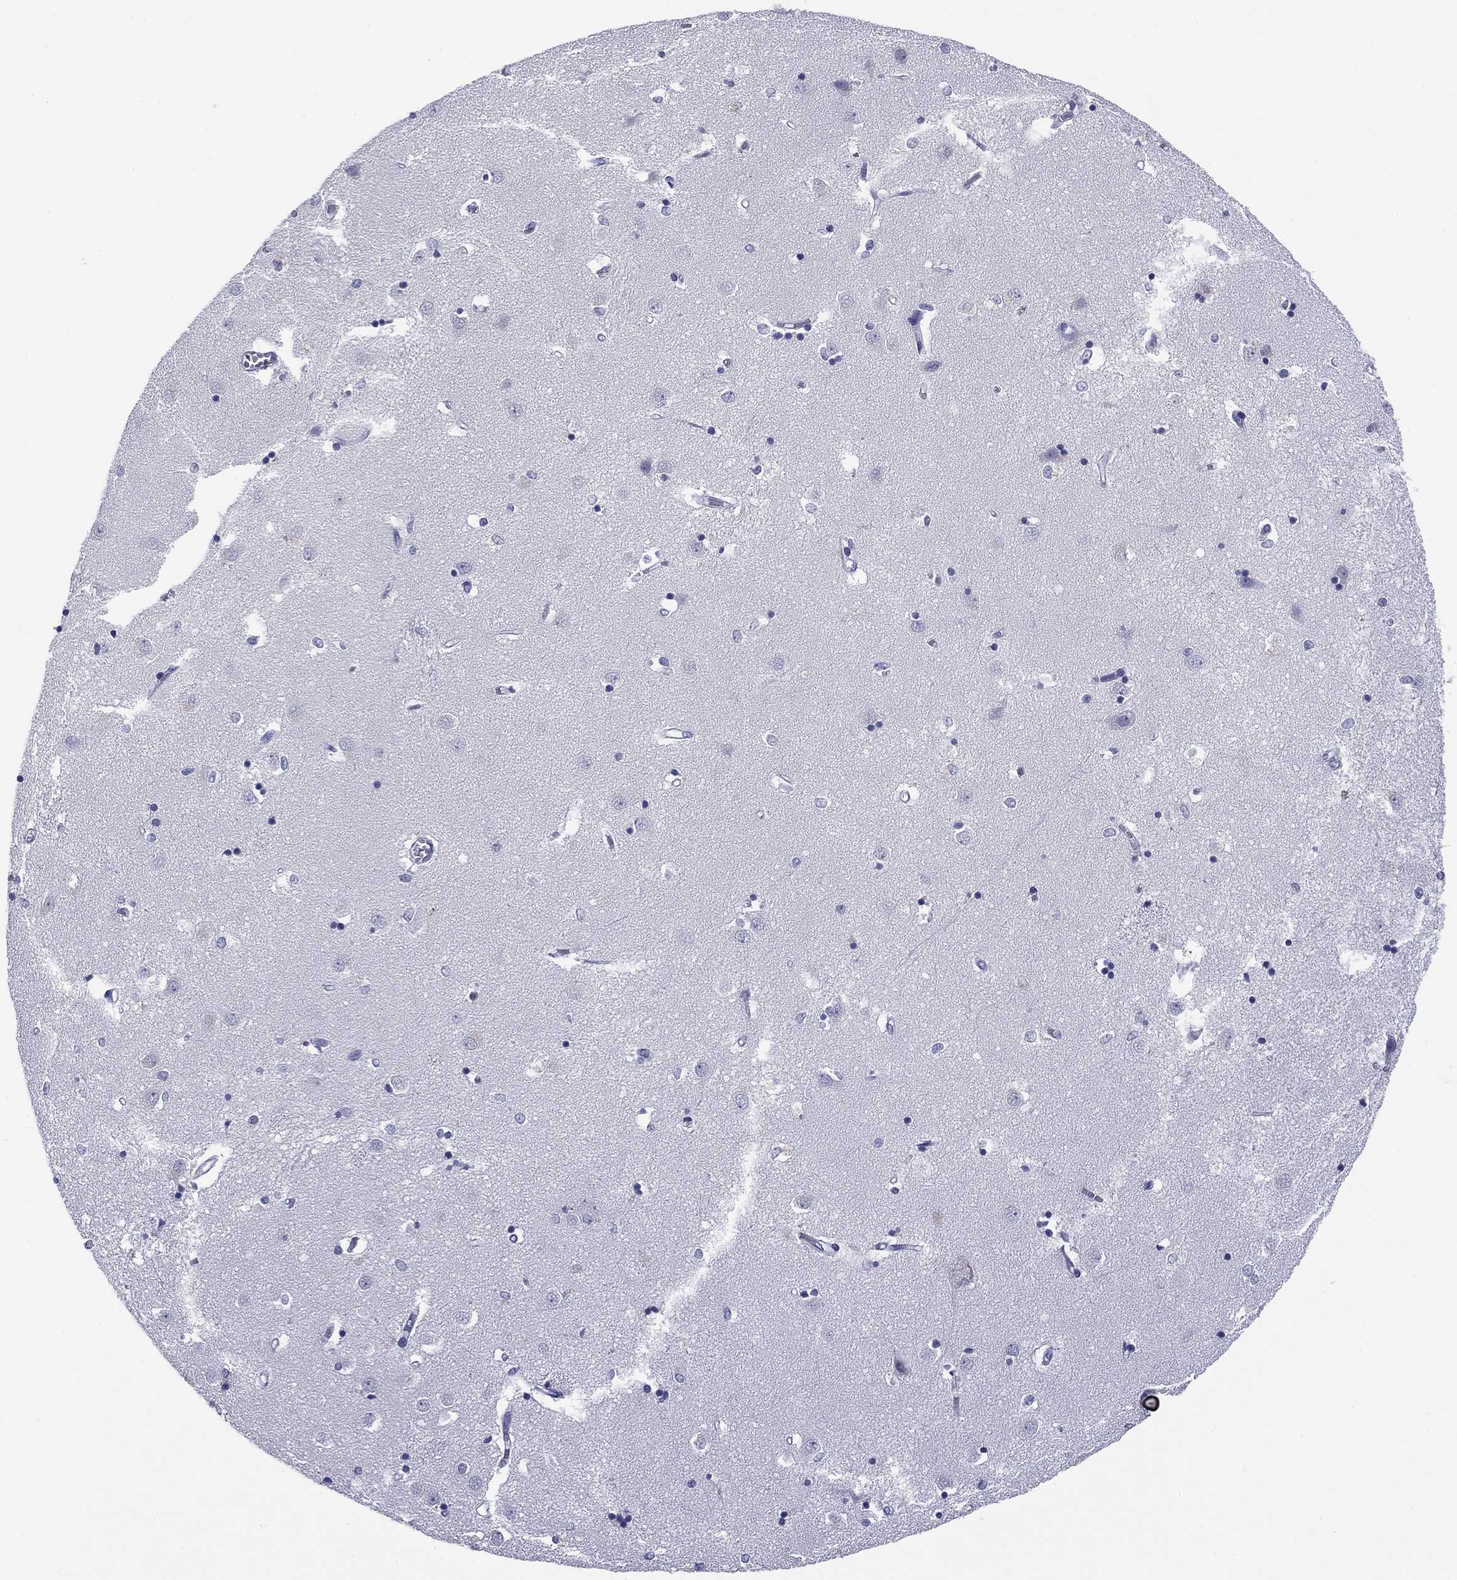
{"staining": {"intensity": "negative", "quantity": "none", "location": "none"}, "tissue": "caudate", "cell_type": "Glial cells", "image_type": "normal", "snomed": [{"axis": "morphology", "description": "Normal tissue, NOS"}, {"axis": "topography", "description": "Lateral ventricle wall"}], "caption": "The immunohistochemistry (IHC) micrograph has no significant positivity in glial cells of caudate. (DAB (3,3'-diaminobenzidine) immunohistochemistry, high magnification).", "gene": "ABCC2", "patient": {"sex": "male", "age": 54}}